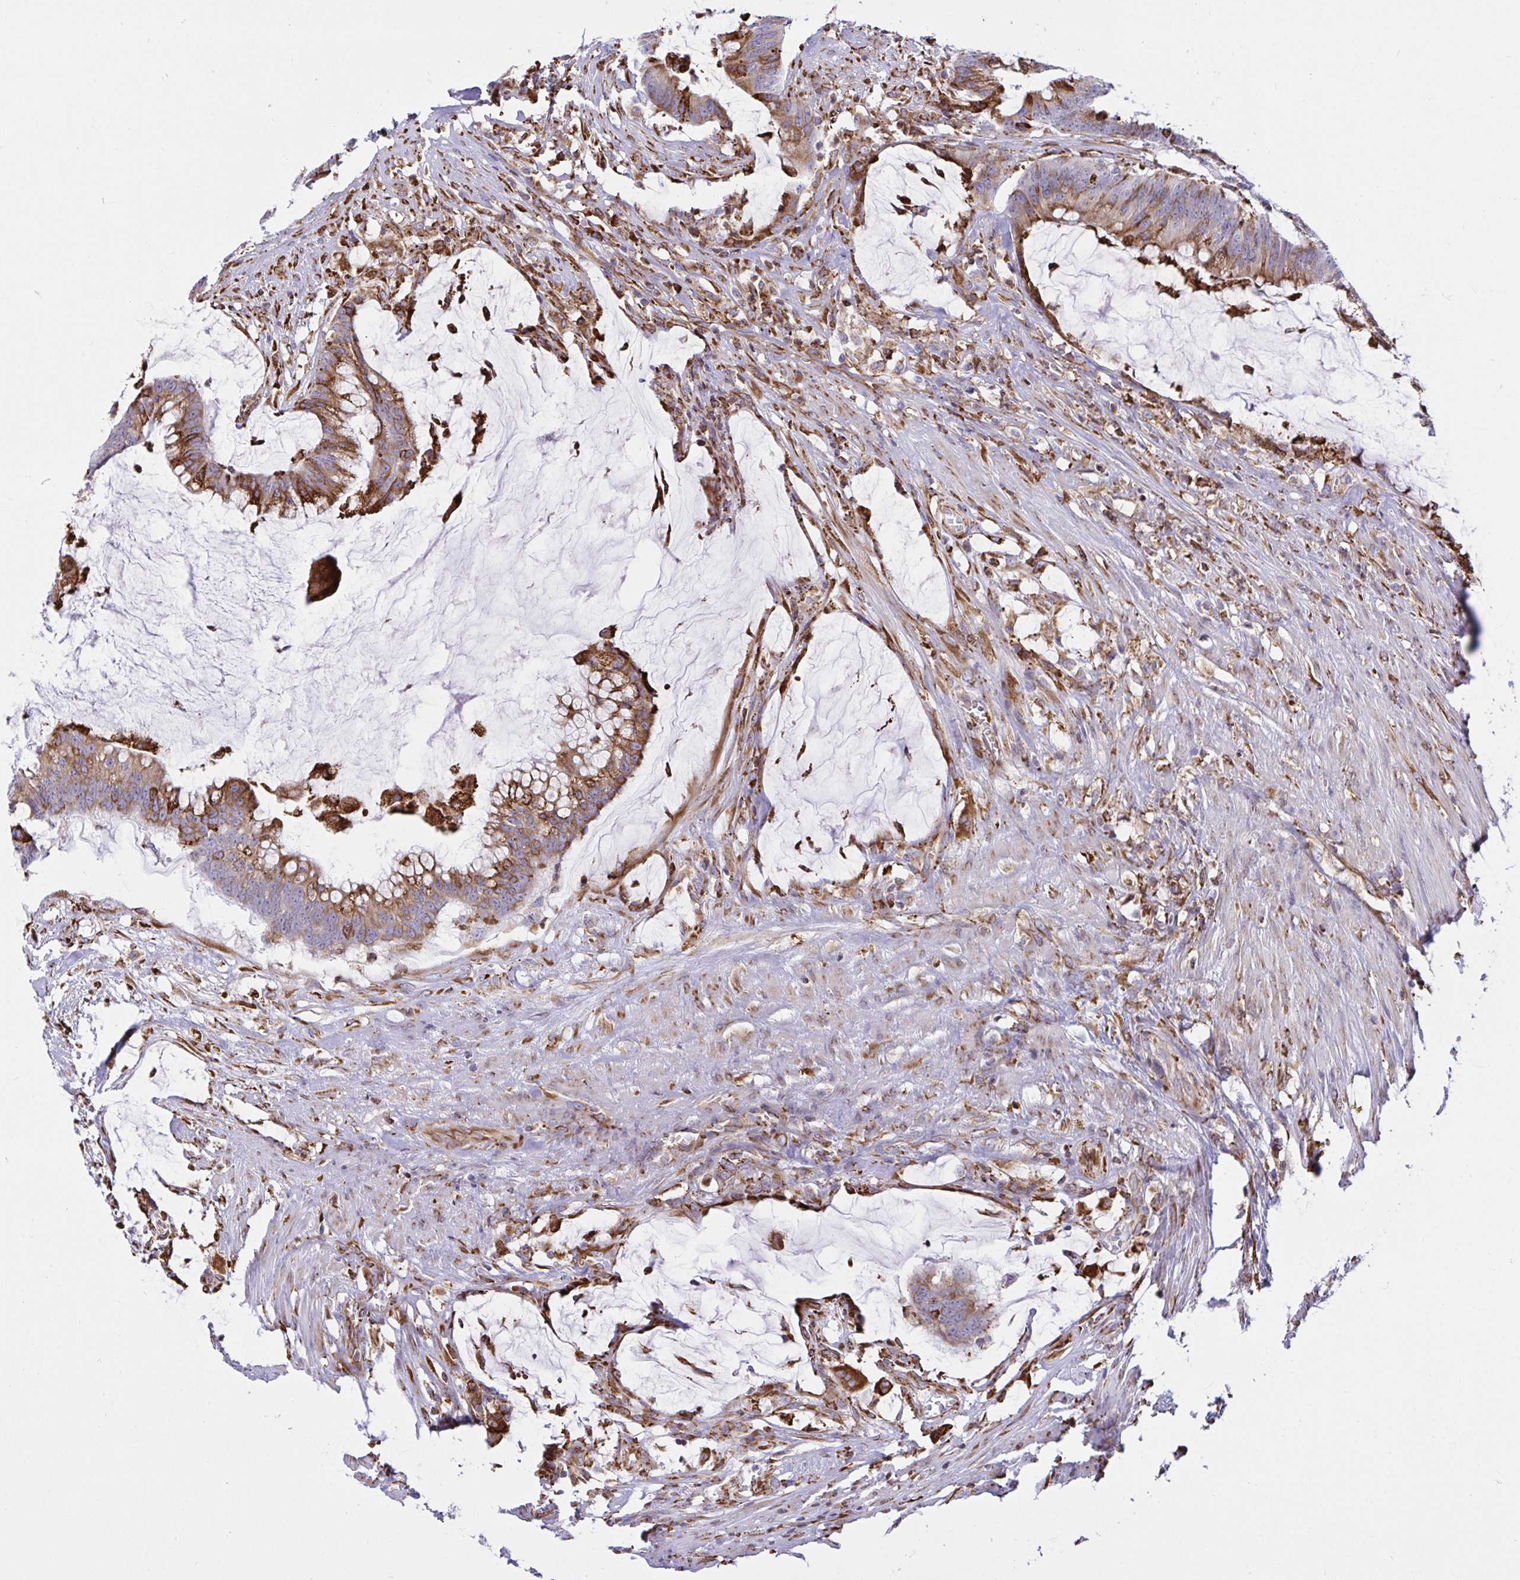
{"staining": {"intensity": "moderate", "quantity": "25%-75%", "location": "cytoplasmic/membranous"}, "tissue": "colorectal cancer", "cell_type": "Tumor cells", "image_type": "cancer", "snomed": [{"axis": "morphology", "description": "Adenocarcinoma, NOS"}, {"axis": "topography", "description": "Colon"}], "caption": "Immunohistochemistry photomicrograph of human colorectal adenocarcinoma stained for a protein (brown), which shows medium levels of moderate cytoplasmic/membranous expression in approximately 25%-75% of tumor cells.", "gene": "CLGN", "patient": {"sex": "male", "age": 62}}